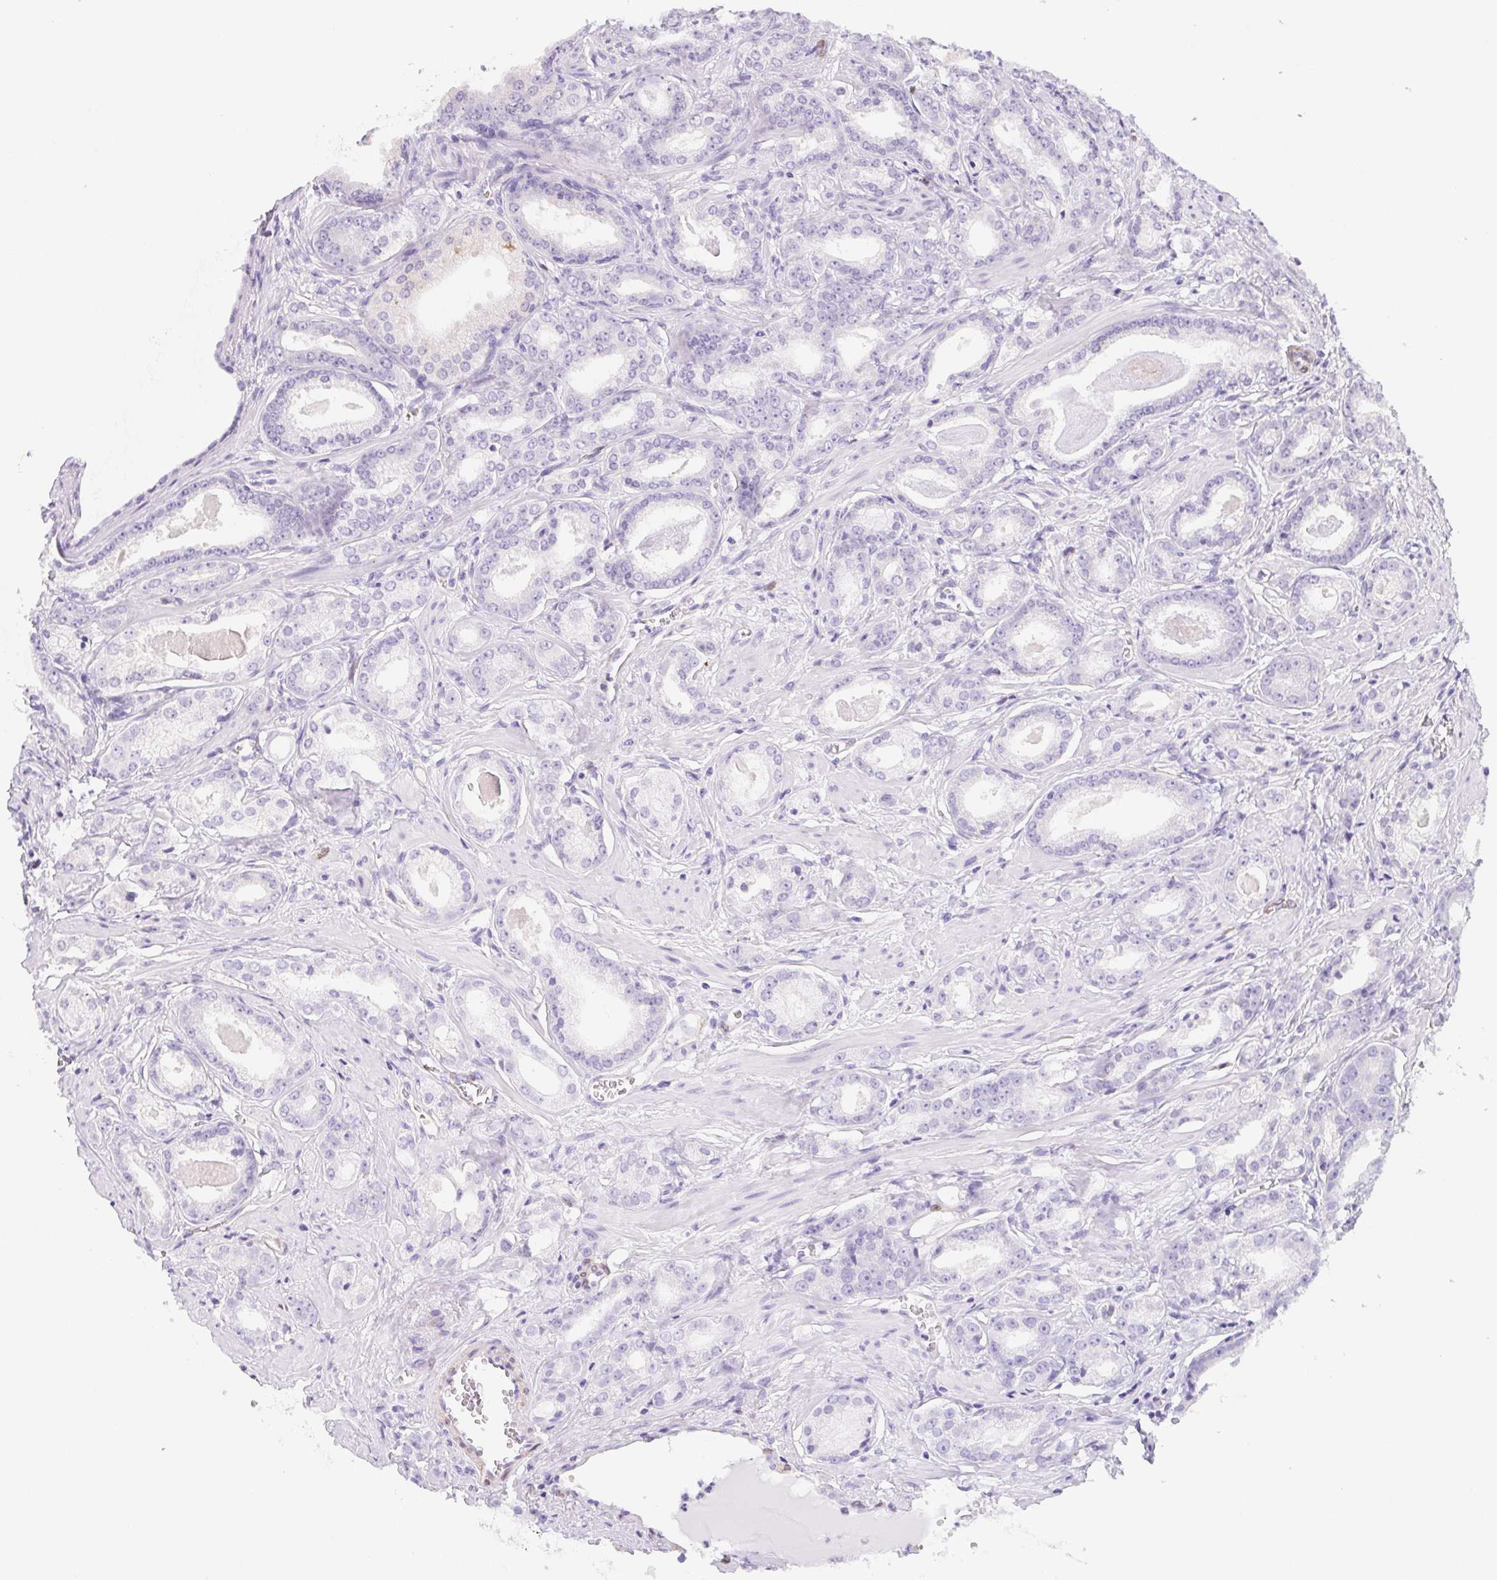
{"staining": {"intensity": "negative", "quantity": "none", "location": "none"}, "tissue": "prostate cancer", "cell_type": "Tumor cells", "image_type": "cancer", "snomed": [{"axis": "morphology", "description": "Adenocarcinoma, NOS"}, {"axis": "morphology", "description": "Adenocarcinoma, Low grade"}, {"axis": "topography", "description": "Prostate"}], "caption": "The photomicrograph displays no significant staining in tumor cells of prostate cancer (adenocarcinoma (low-grade)). (Stains: DAB immunohistochemistry with hematoxylin counter stain, Microscopy: brightfield microscopy at high magnification).", "gene": "HRC", "patient": {"sex": "male", "age": 64}}